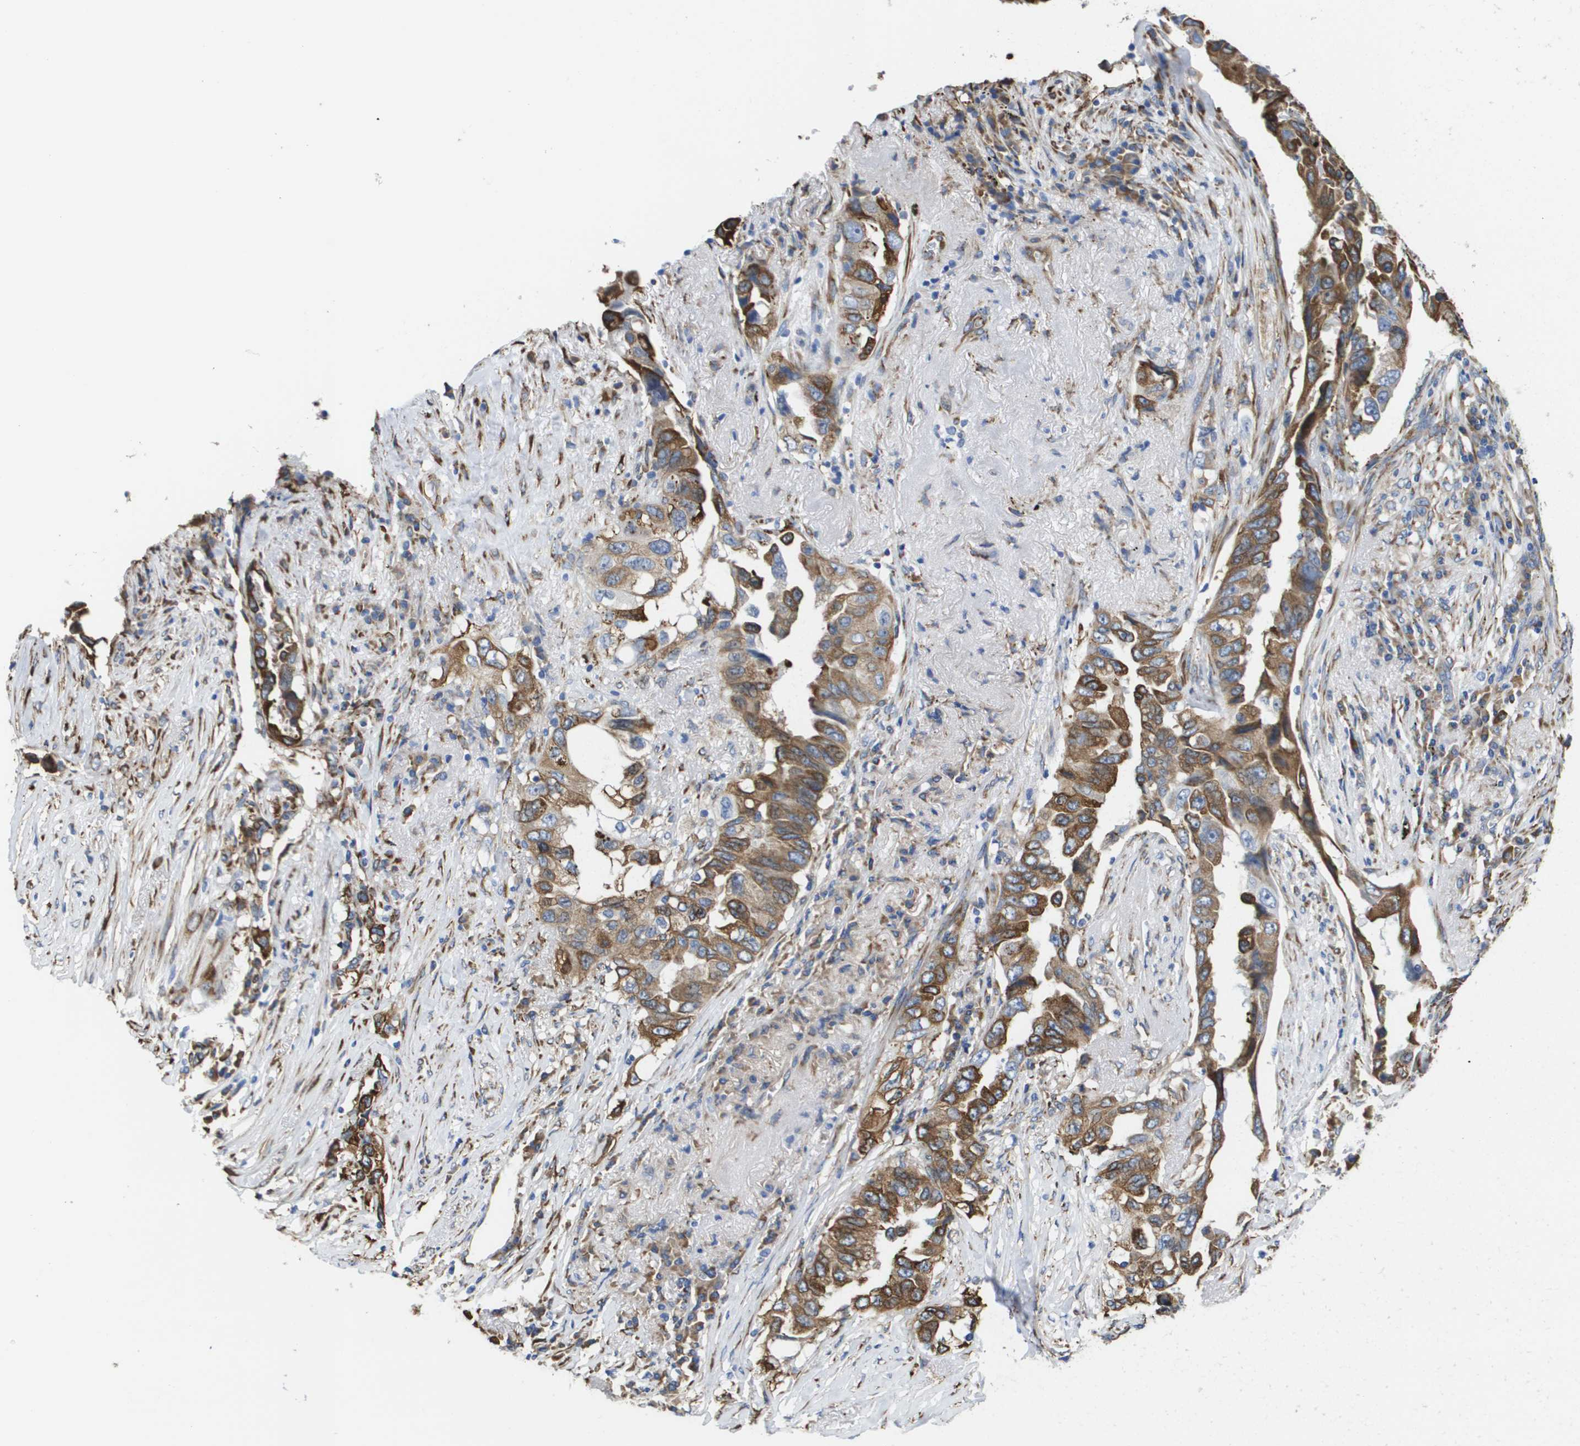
{"staining": {"intensity": "moderate", "quantity": ">75%", "location": "cytoplasmic/membranous"}, "tissue": "lung cancer", "cell_type": "Tumor cells", "image_type": "cancer", "snomed": [{"axis": "morphology", "description": "Adenocarcinoma, NOS"}, {"axis": "topography", "description": "Lung"}], "caption": "A brown stain shows moderate cytoplasmic/membranous staining of a protein in human lung cancer tumor cells.", "gene": "ST3GAL2", "patient": {"sex": "female", "age": 51}}